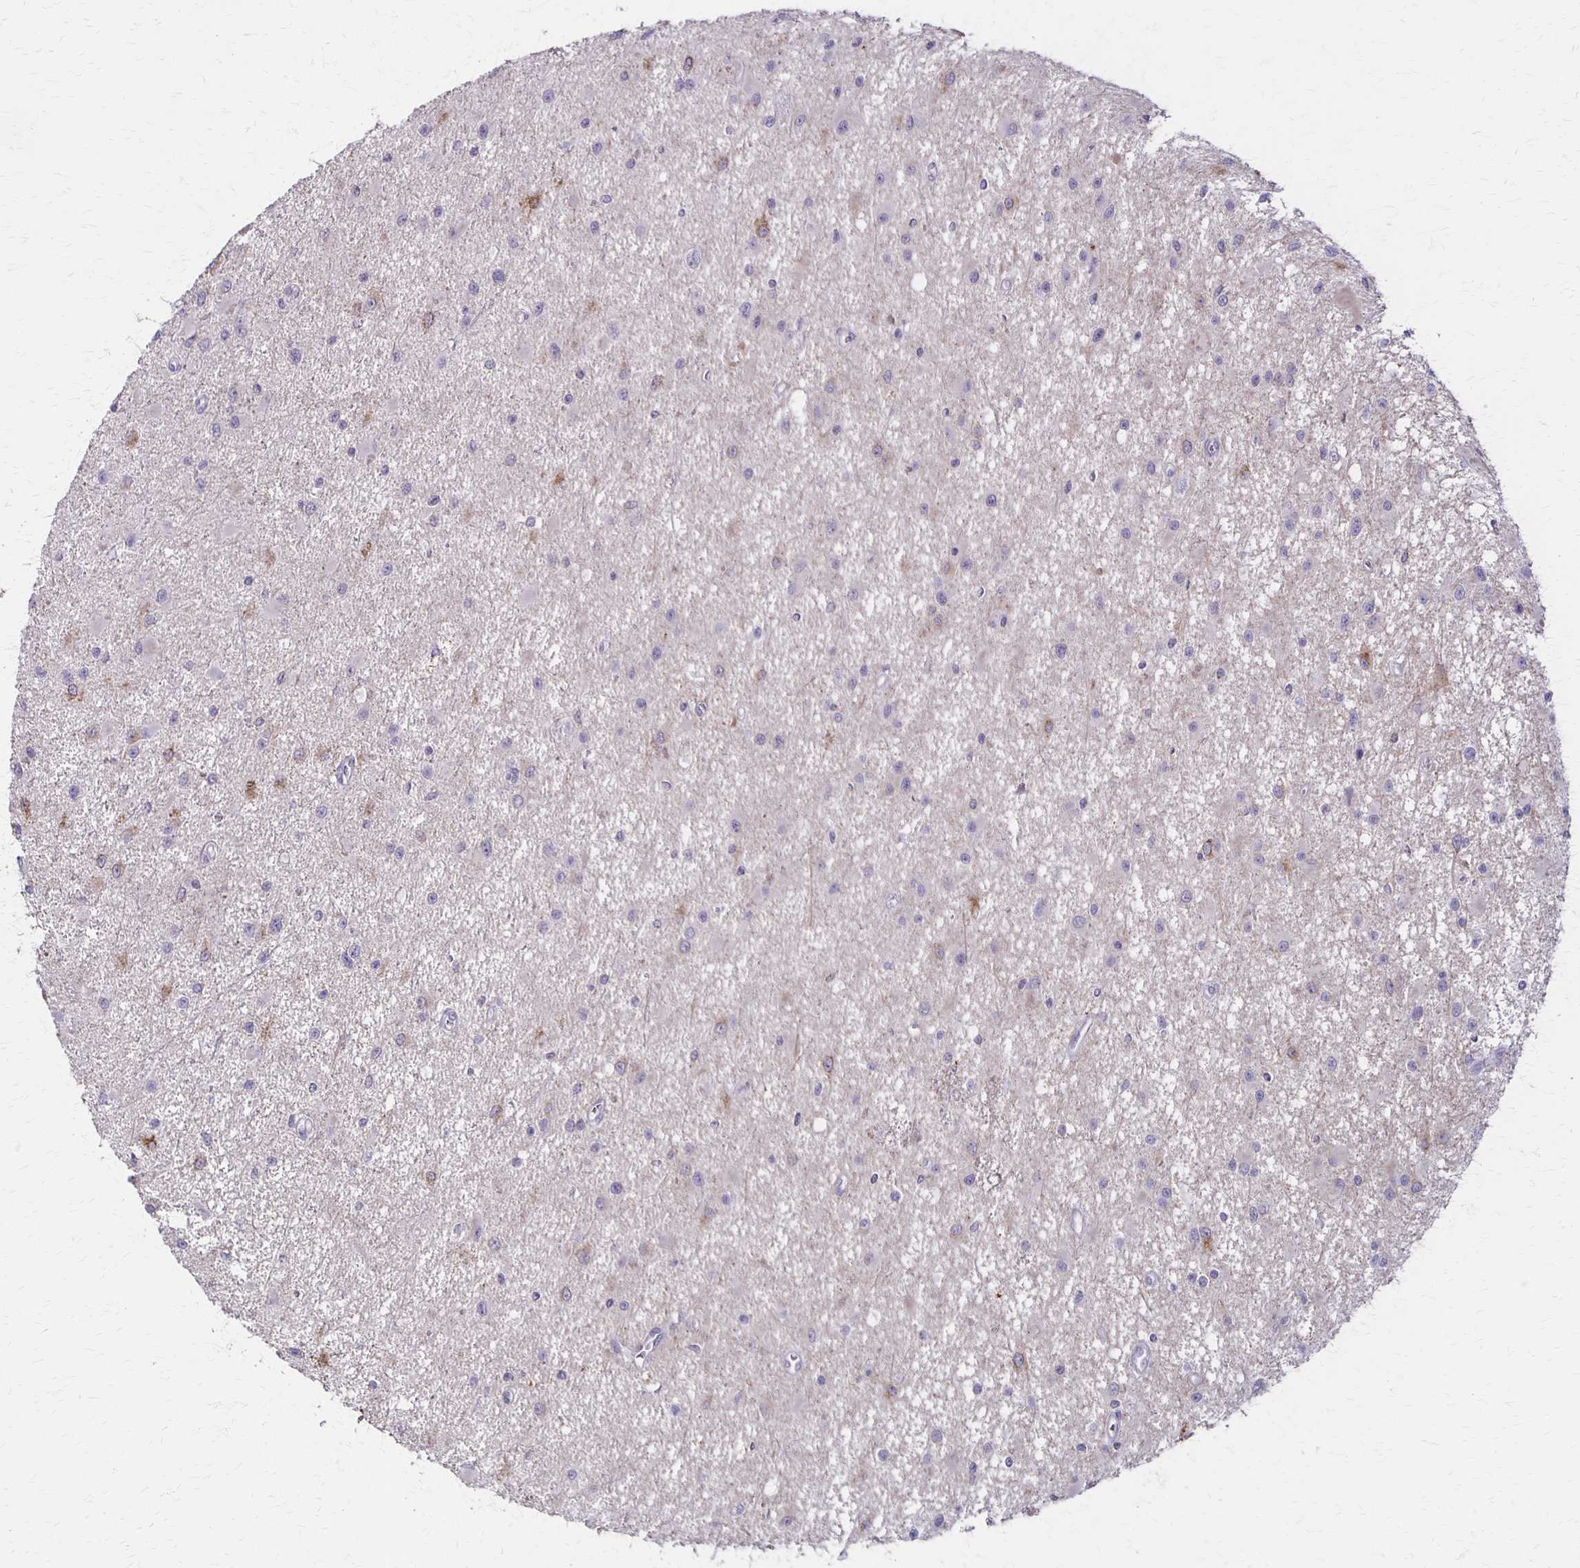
{"staining": {"intensity": "weak", "quantity": "<25%", "location": "cytoplasmic/membranous"}, "tissue": "glioma", "cell_type": "Tumor cells", "image_type": "cancer", "snomed": [{"axis": "morphology", "description": "Glioma, malignant, High grade"}, {"axis": "topography", "description": "Brain"}], "caption": "The image shows no staining of tumor cells in glioma.", "gene": "SLC35E2B", "patient": {"sex": "male", "age": 54}}